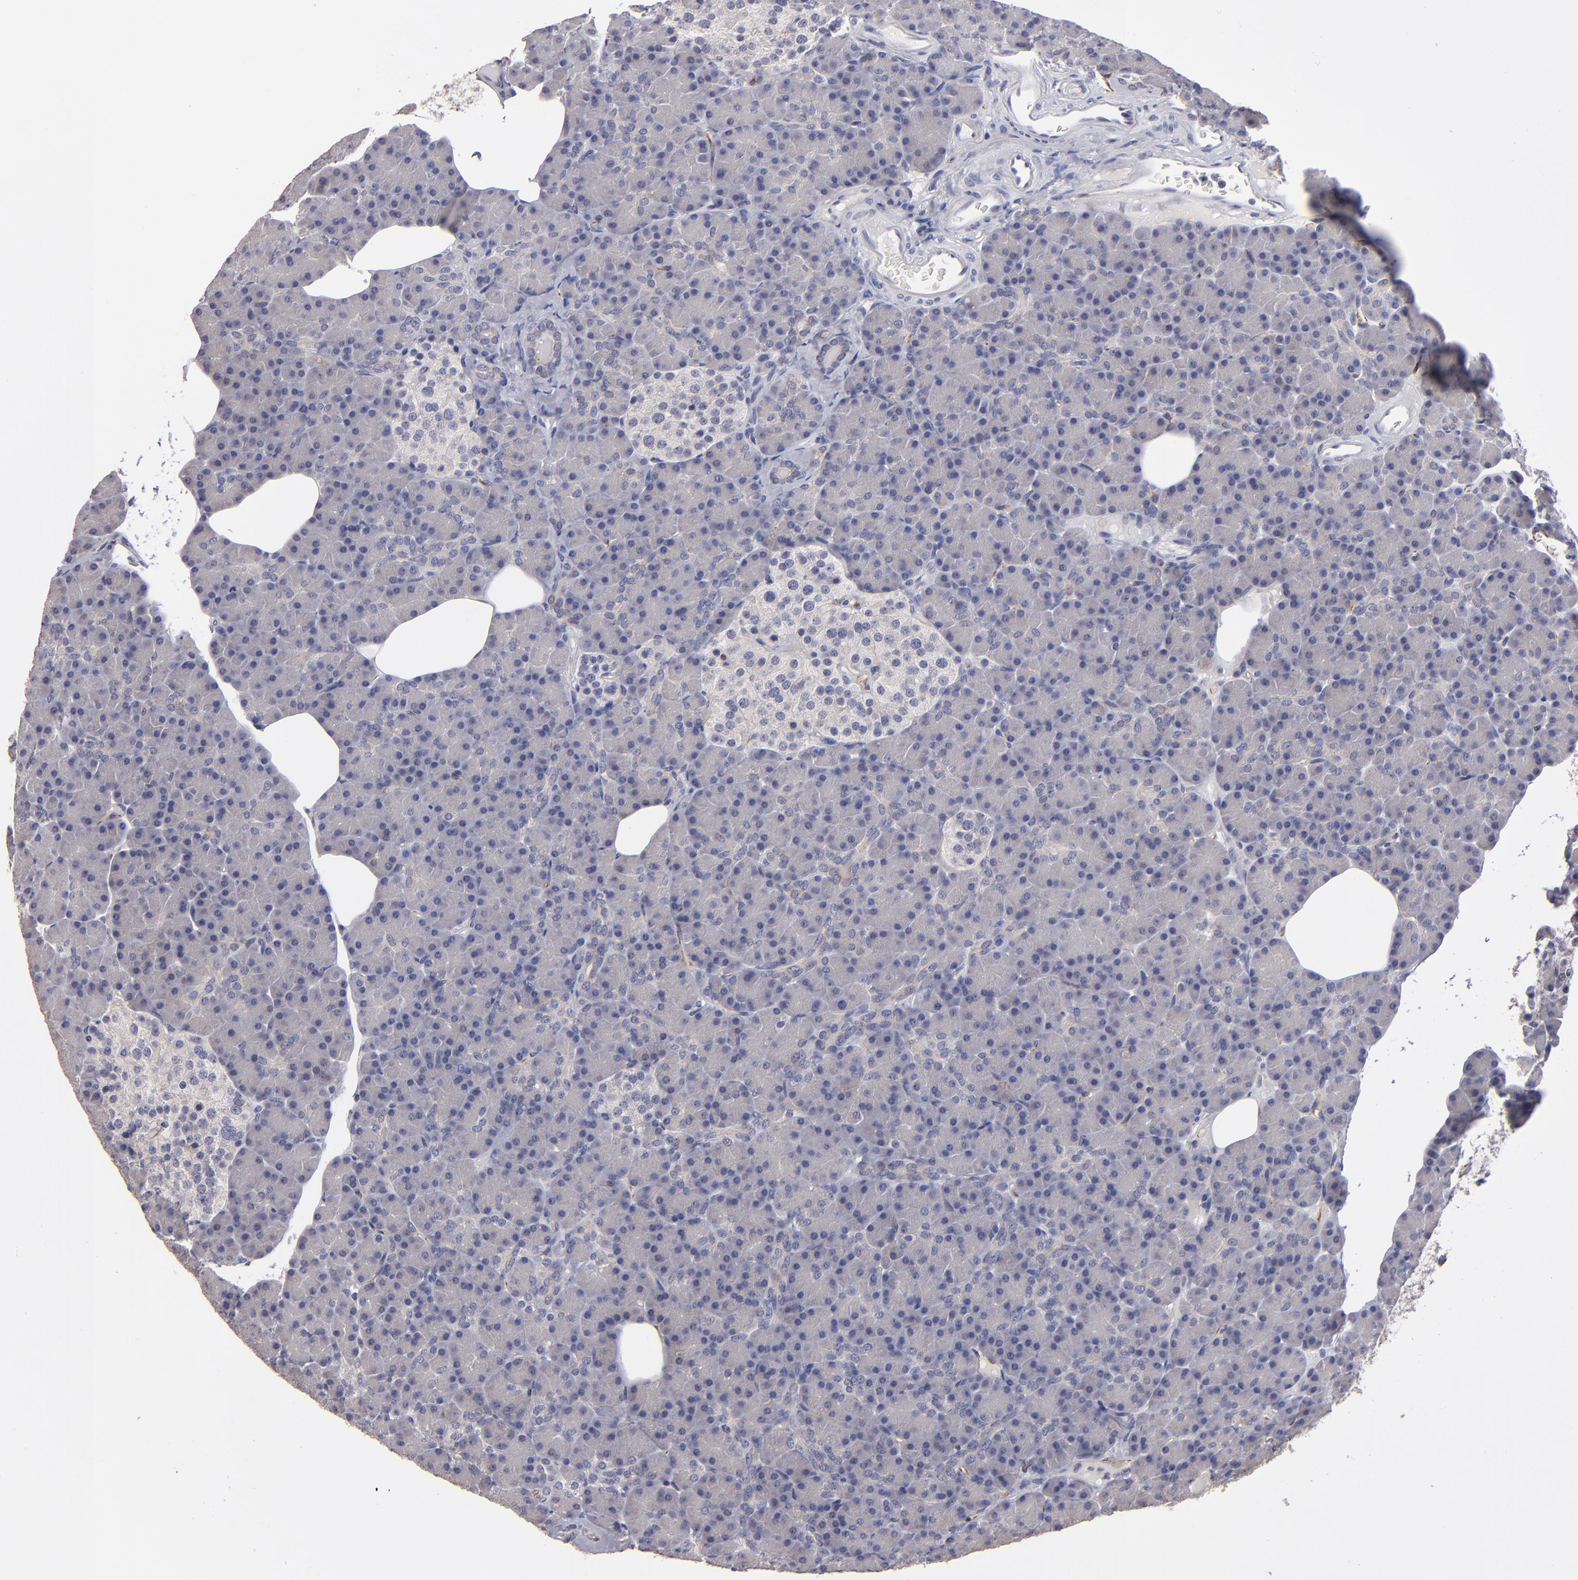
{"staining": {"intensity": "weak", "quantity": ">75%", "location": "cytoplasmic/membranous"}, "tissue": "pancreas", "cell_type": "Exocrine glandular cells", "image_type": "normal", "snomed": [{"axis": "morphology", "description": "Normal tissue, NOS"}, {"axis": "topography", "description": "Pancreas"}], "caption": "Unremarkable pancreas was stained to show a protein in brown. There is low levels of weak cytoplasmic/membranous expression in approximately >75% of exocrine glandular cells.", "gene": "ZNF175", "patient": {"sex": "female", "age": 43}}